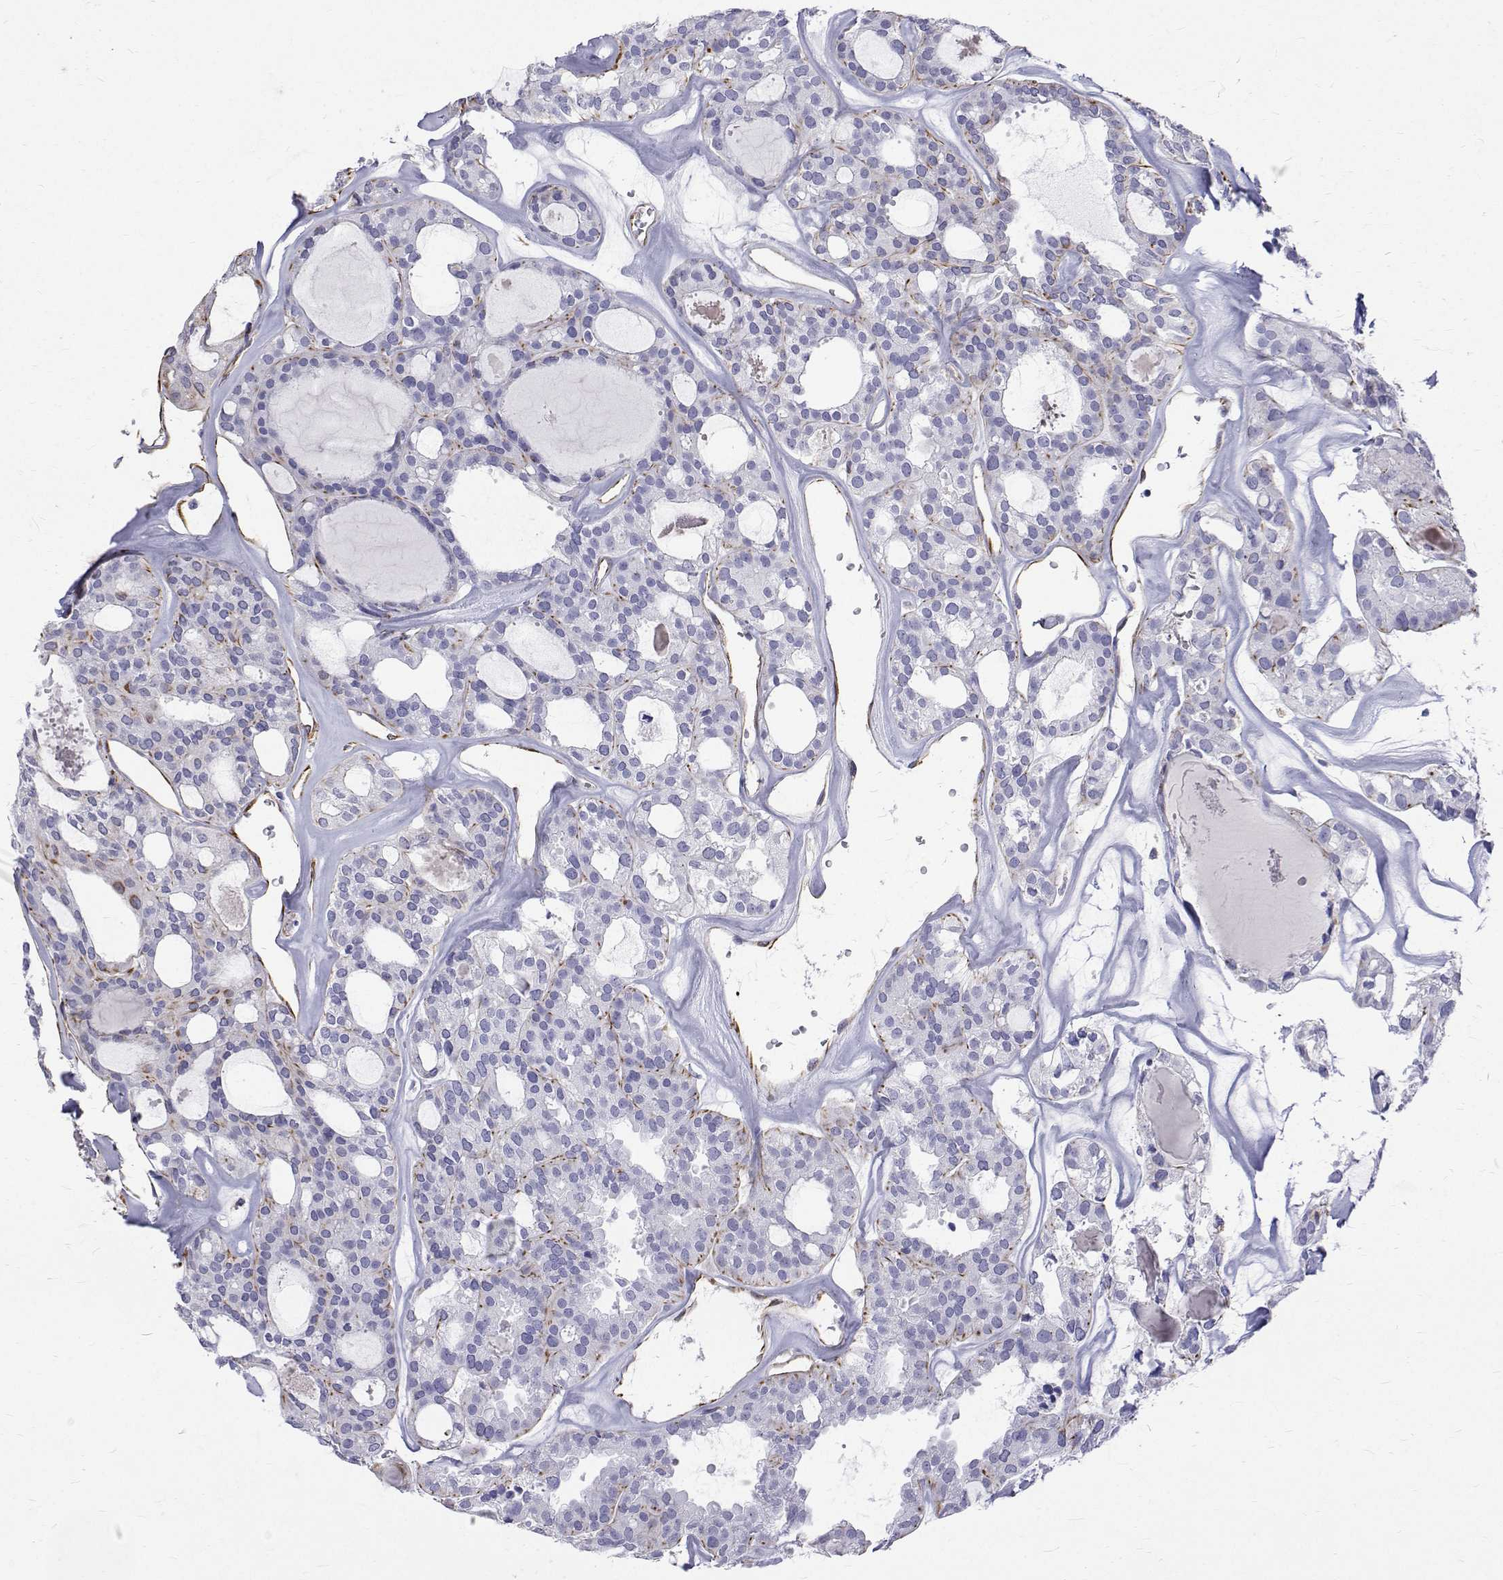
{"staining": {"intensity": "moderate", "quantity": "<25%", "location": "cytoplasmic/membranous"}, "tissue": "thyroid cancer", "cell_type": "Tumor cells", "image_type": "cancer", "snomed": [{"axis": "morphology", "description": "Follicular adenoma carcinoma, NOS"}, {"axis": "topography", "description": "Thyroid gland"}], "caption": "About <25% of tumor cells in human thyroid cancer reveal moderate cytoplasmic/membranous protein staining as visualized by brown immunohistochemical staining.", "gene": "OPRPN", "patient": {"sex": "male", "age": 75}}